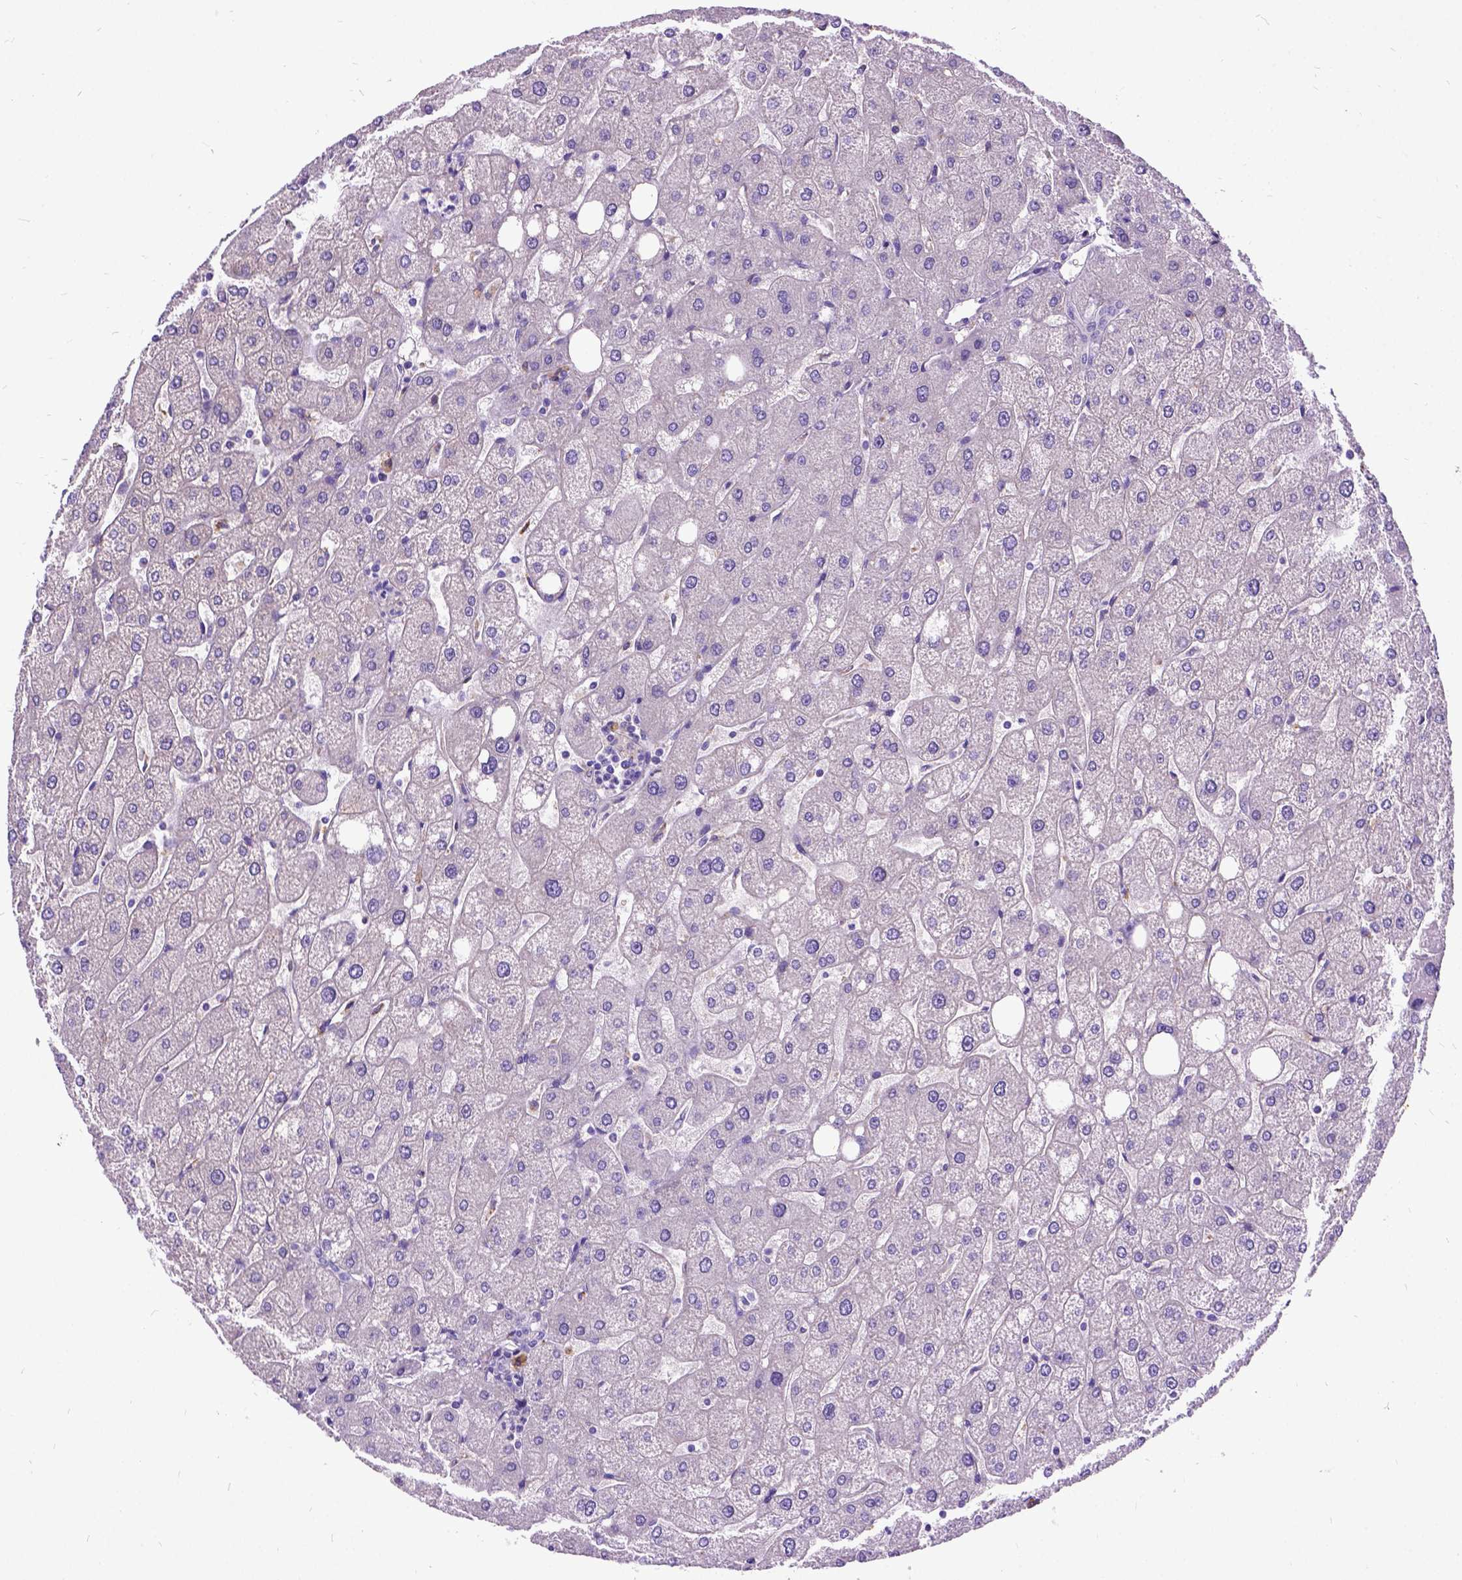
{"staining": {"intensity": "negative", "quantity": "none", "location": "none"}, "tissue": "liver", "cell_type": "Cholangiocytes", "image_type": "normal", "snomed": [{"axis": "morphology", "description": "Normal tissue, NOS"}, {"axis": "topography", "description": "Liver"}], "caption": "Human liver stained for a protein using immunohistochemistry (IHC) shows no expression in cholangiocytes.", "gene": "CFAP54", "patient": {"sex": "male", "age": 67}}